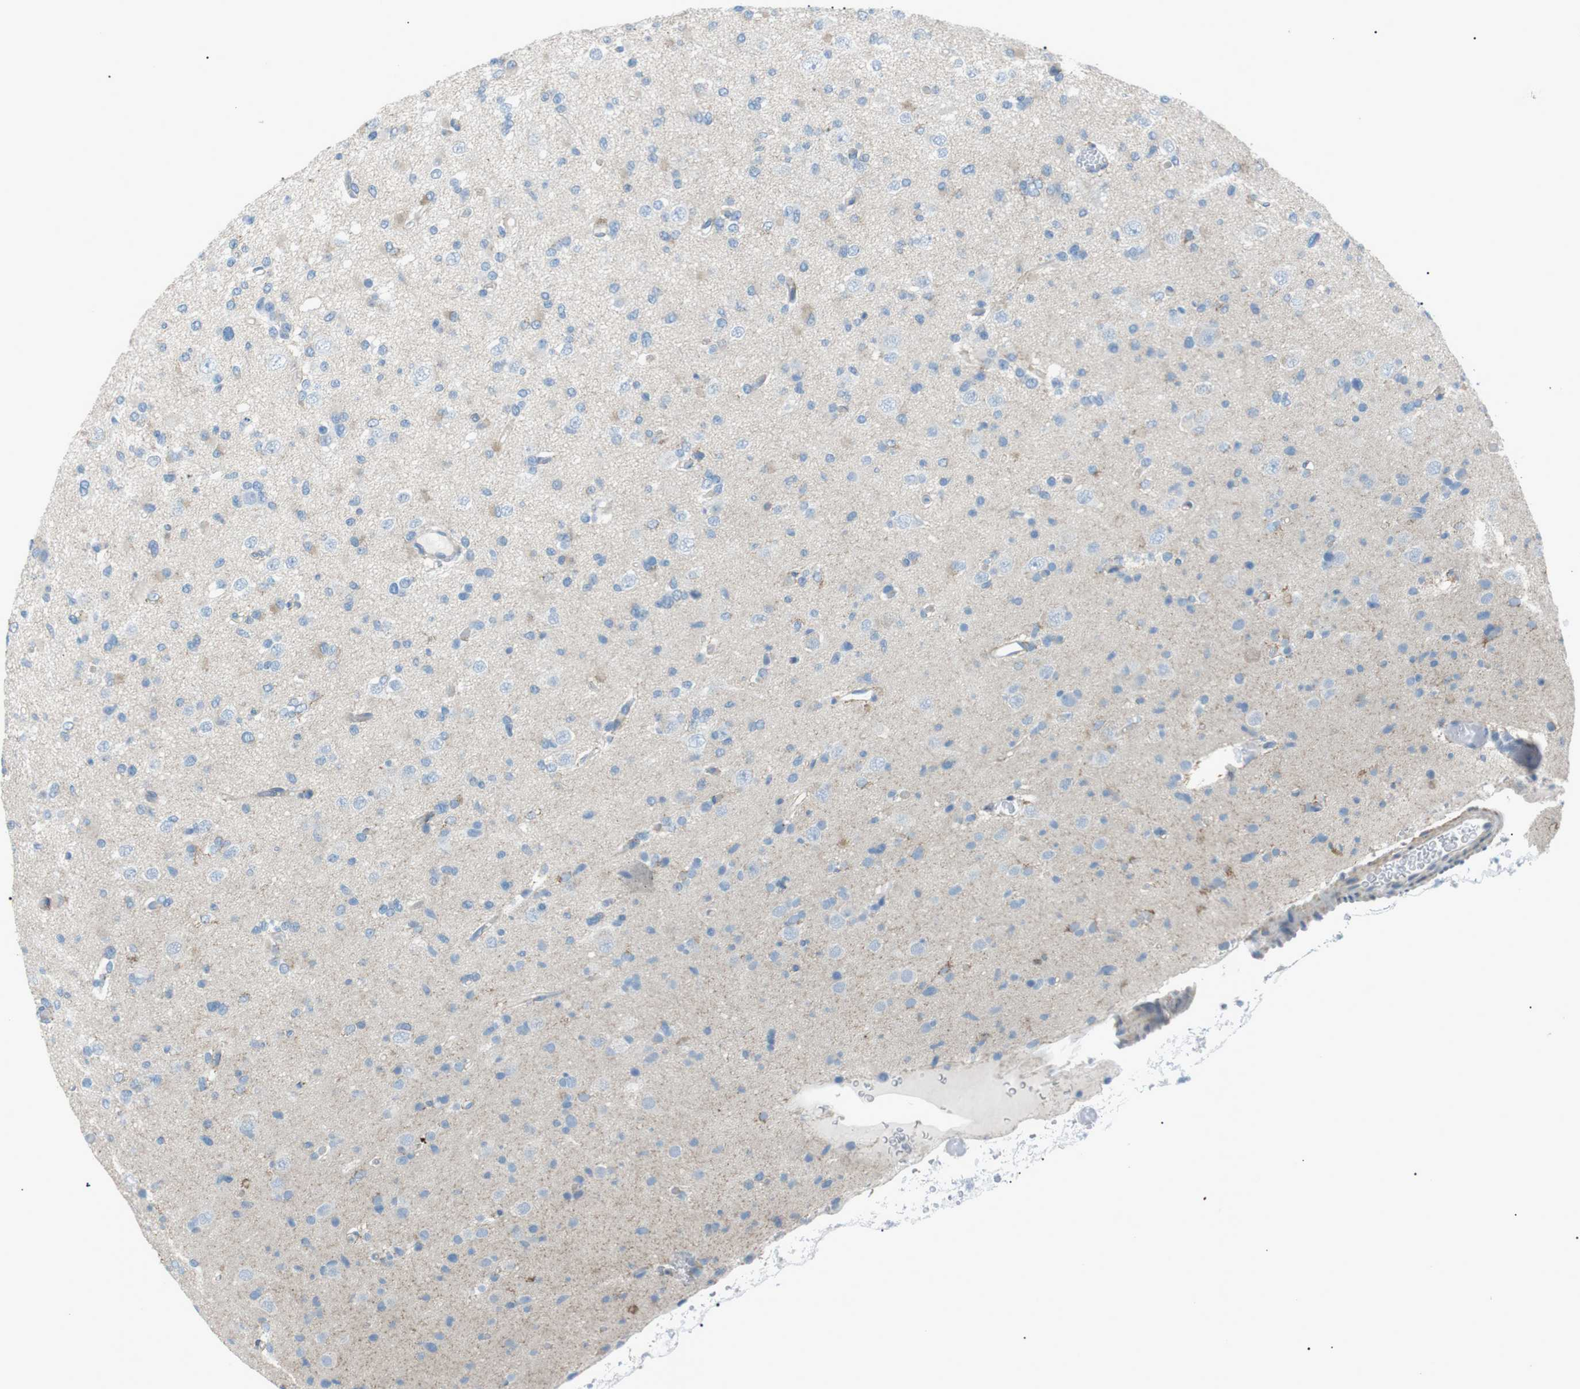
{"staining": {"intensity": "weak", "quantity": "25%-75%", "location": "cytoplasmic/membranous"}, "tissue": "glioma", "cell_type": "Tumor cells", "image_type": "cancer", "snomed": [{"axis": "morphology", "description": "Glioma, malignant, Low grade"}, {"axis": "topography", "description": "Brain"}], "caption": "This is an image of immunohistochemistry staining of malignant glioma (low-grade), which shows weak positivity in the cytoplasmic/membranous of tumor cells.", "gene": "MTARC2", "patient": {"sex": "female", "age": 22}}